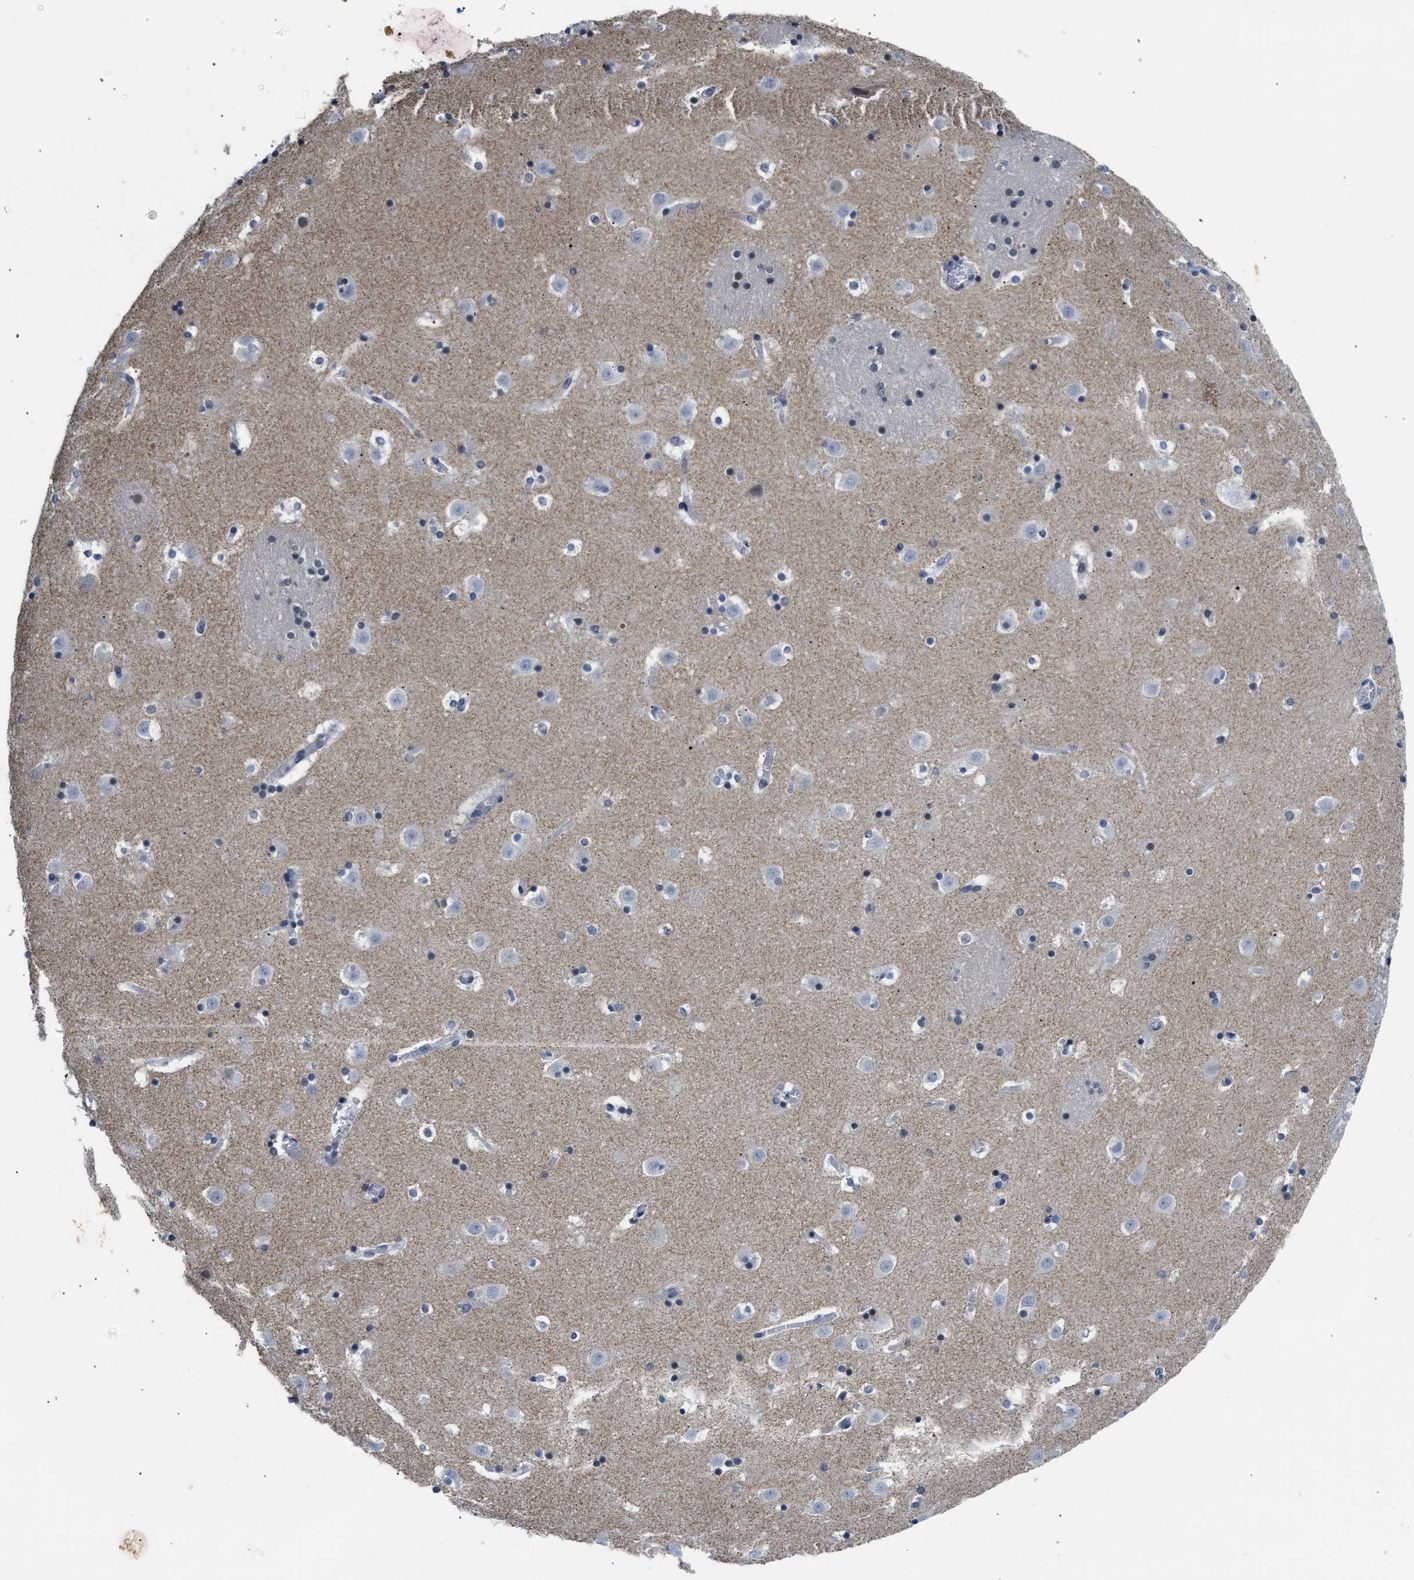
{"staining": {"intensity": "weak", "quantity": "<25%", "location": "nuclear"}, "tissue": "caudate", "cell_type": "Glial cells", "image_type": "normal", "snomed": [{"axis": "morphology", "description": "Normal tissue, NOS"}, {"axis": "topography", "description": "Lateral ventricle wall"}], "caption": "A histopathology image of human caudate is negative for staining in glial cells. (DAB immunohistochemistry visualized using brightfield microscopy, high magnification).", "gene": "TXNRD3", "patient": {"sex": "male", "age": 45}}